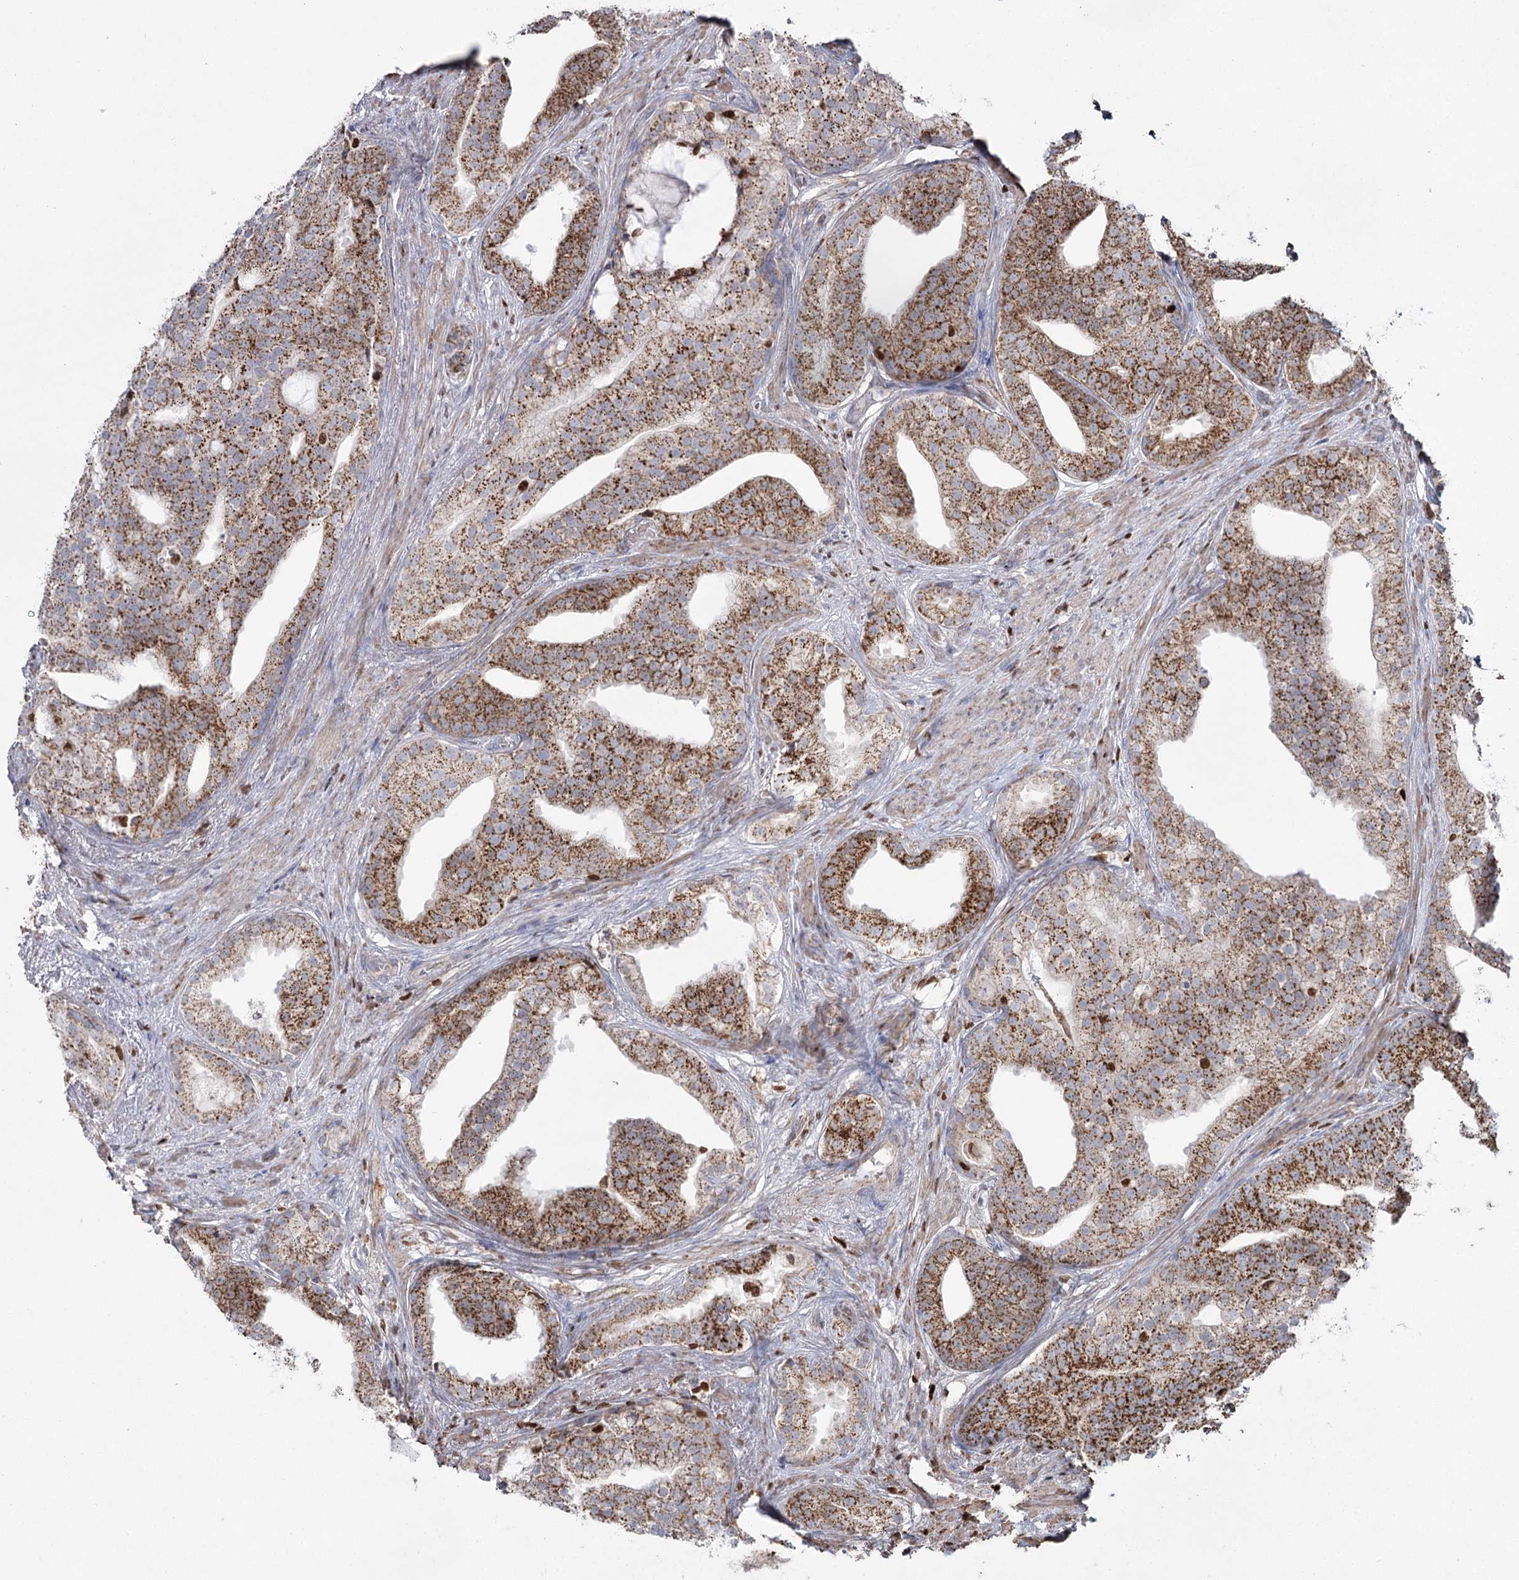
{"staining": {"intensity": "moderate", "quantity": ">75%", "location": "cytoplasmic/membranous"}, "tissue": "prostate cancer", "cell_type": "Tumor cells", "image_type": "cancer", "snomed": [{"axis": "morphology", "description": "Adenocarcinoma, Low grade"}, {"axis": "topography", "description": "Prostate"}], "caption": "Immunohistochemical staining of human prostate cancer displays moderate cytoplasmic/membranous protein expression in approximately >75% of tumor cells. Ihc stains the protein in brown and the nuclei are stained blue.", "gene": "PDHX", "patient": {"sex": "male", "age": 71}}